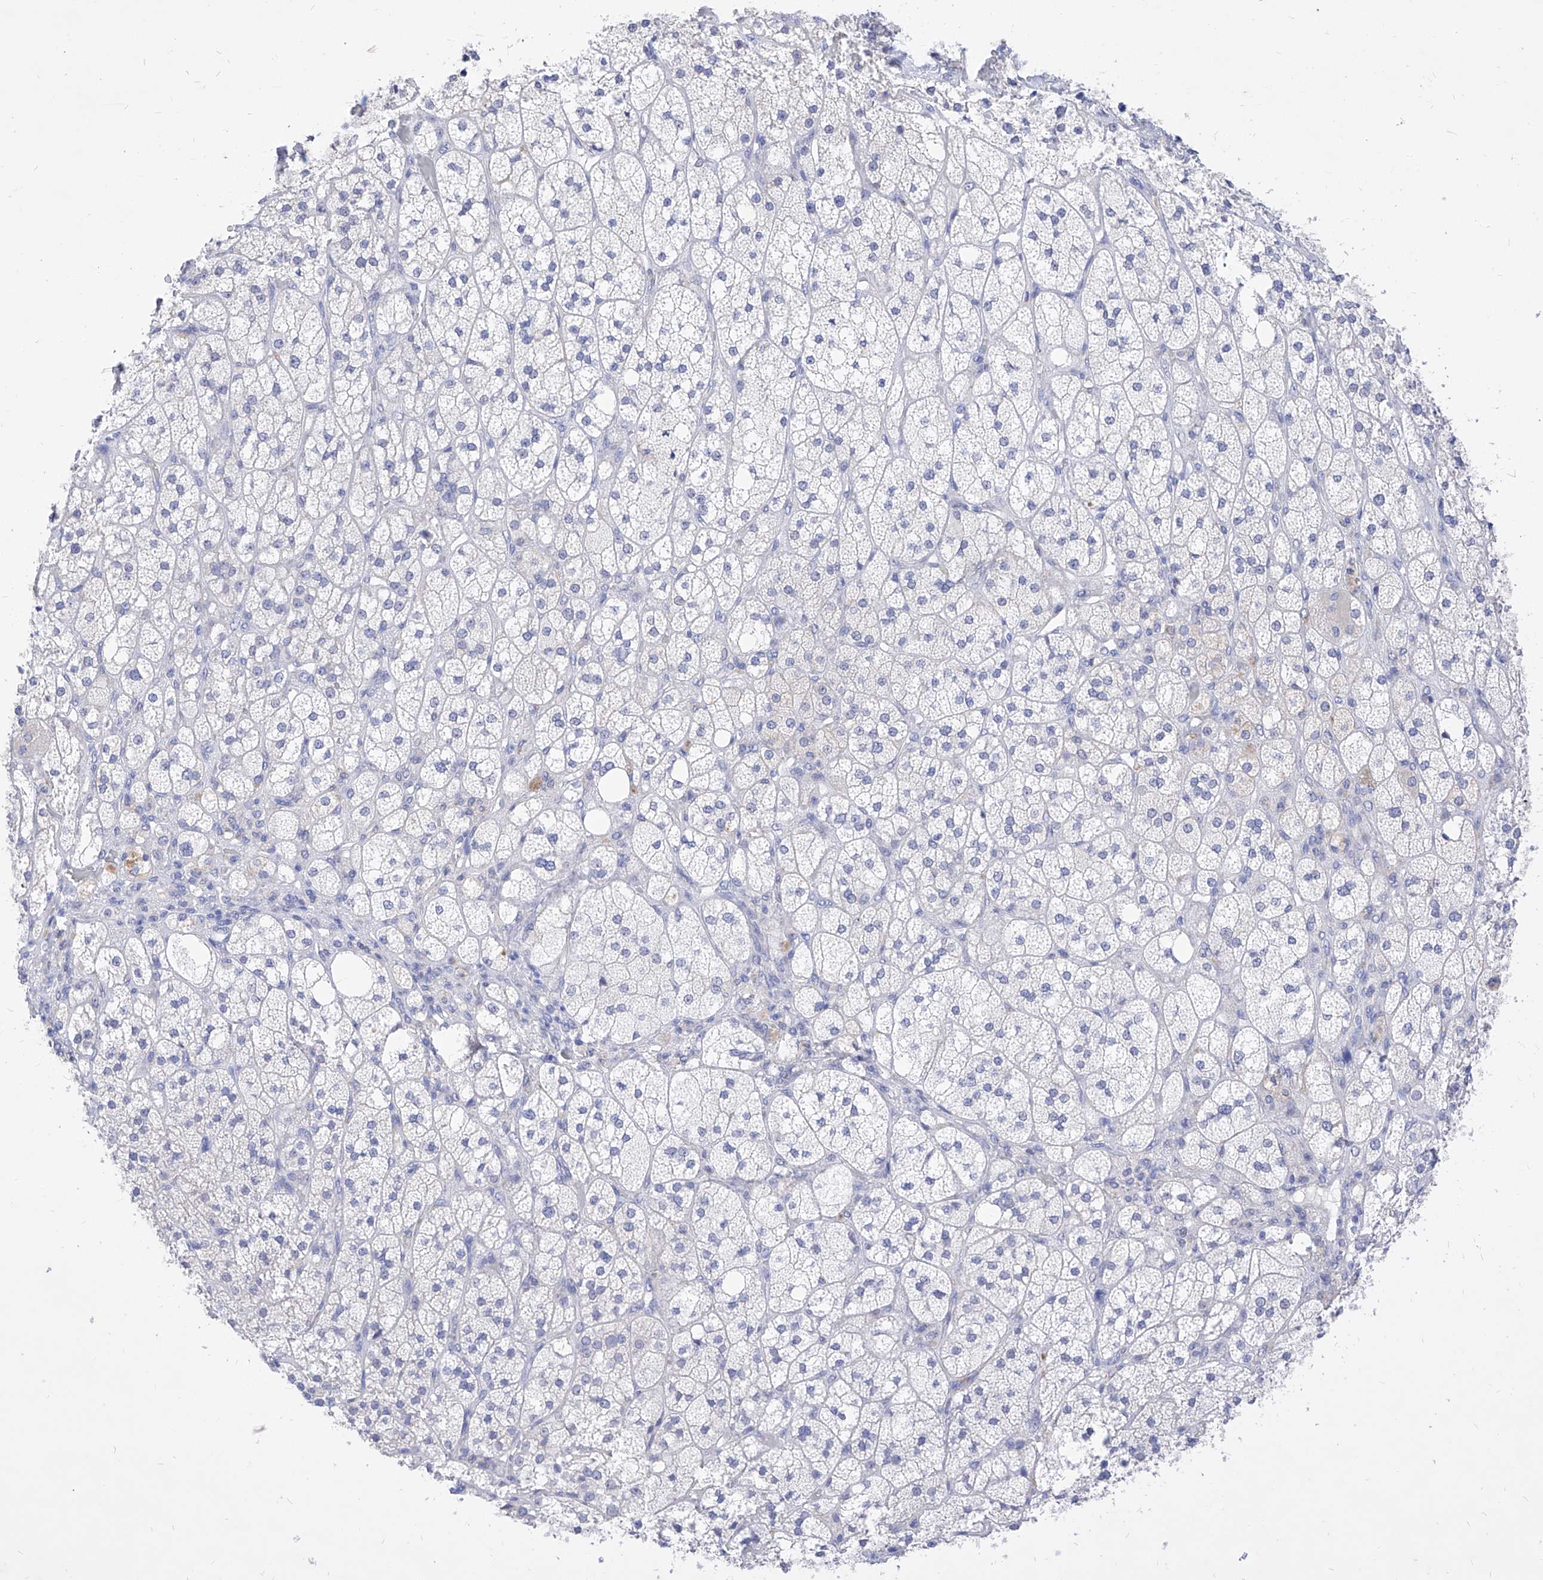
{"staining": {"intensity": "negative", "quantity": "none", "location": "none"}, "tissue": "adrenal gland", "cell_type": "Glandular cells", "image_type": "normal", "snomed": [{"axis": "morphology", "description": "Normal tissue, NOS"}, {"axis": "topography", "description": "Adrenal gland"}], "caption": "An immunohistochemistry (IHC) image of normal adrenal gland is shown. There is no staining in glandular cells of adrenal gland.", "gene": "VAX1", "patient": {"sex": "male", "age": 61}}